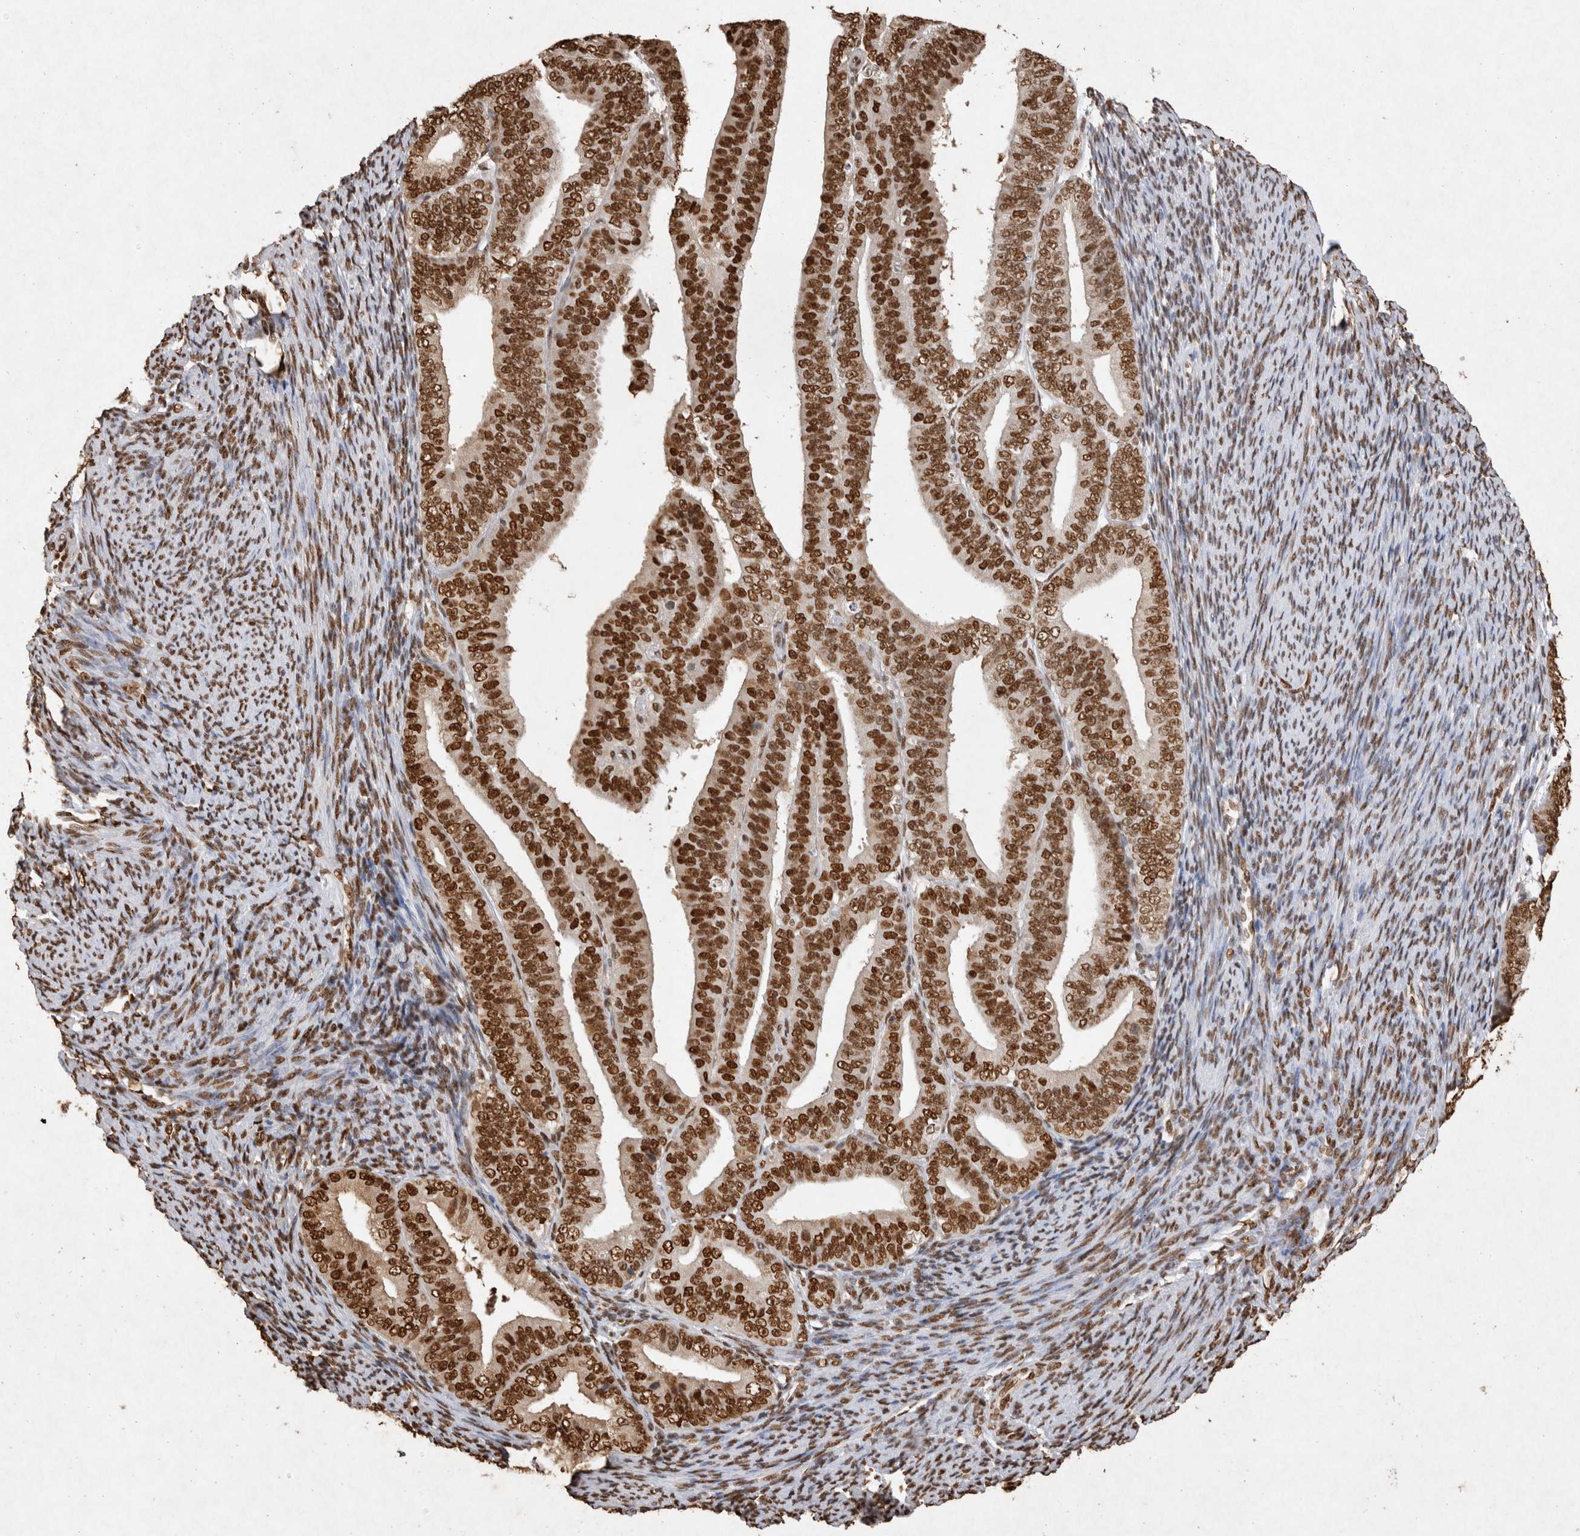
{"staining": {"intensity": "strong", "quantity": ">75%", "location": "nuclear"}, "tissue": "endometrial cancer", "cell_type": "Tumor cells", "image_type": "cancer", "snomed": [{"axis": "morphology", "description": "Adenocarcinoma, NOS"}, {"axis": "topography", "description": "Endometrium"}], "caption": "Immunohistochemical staining of adenocarcinoma (endometrial) exhibits high levels of strong nuclear protein expression in approximately >75% of tumor cells.", "gene": "HDGF", "patient": {"sex": "female", "age": 63}}